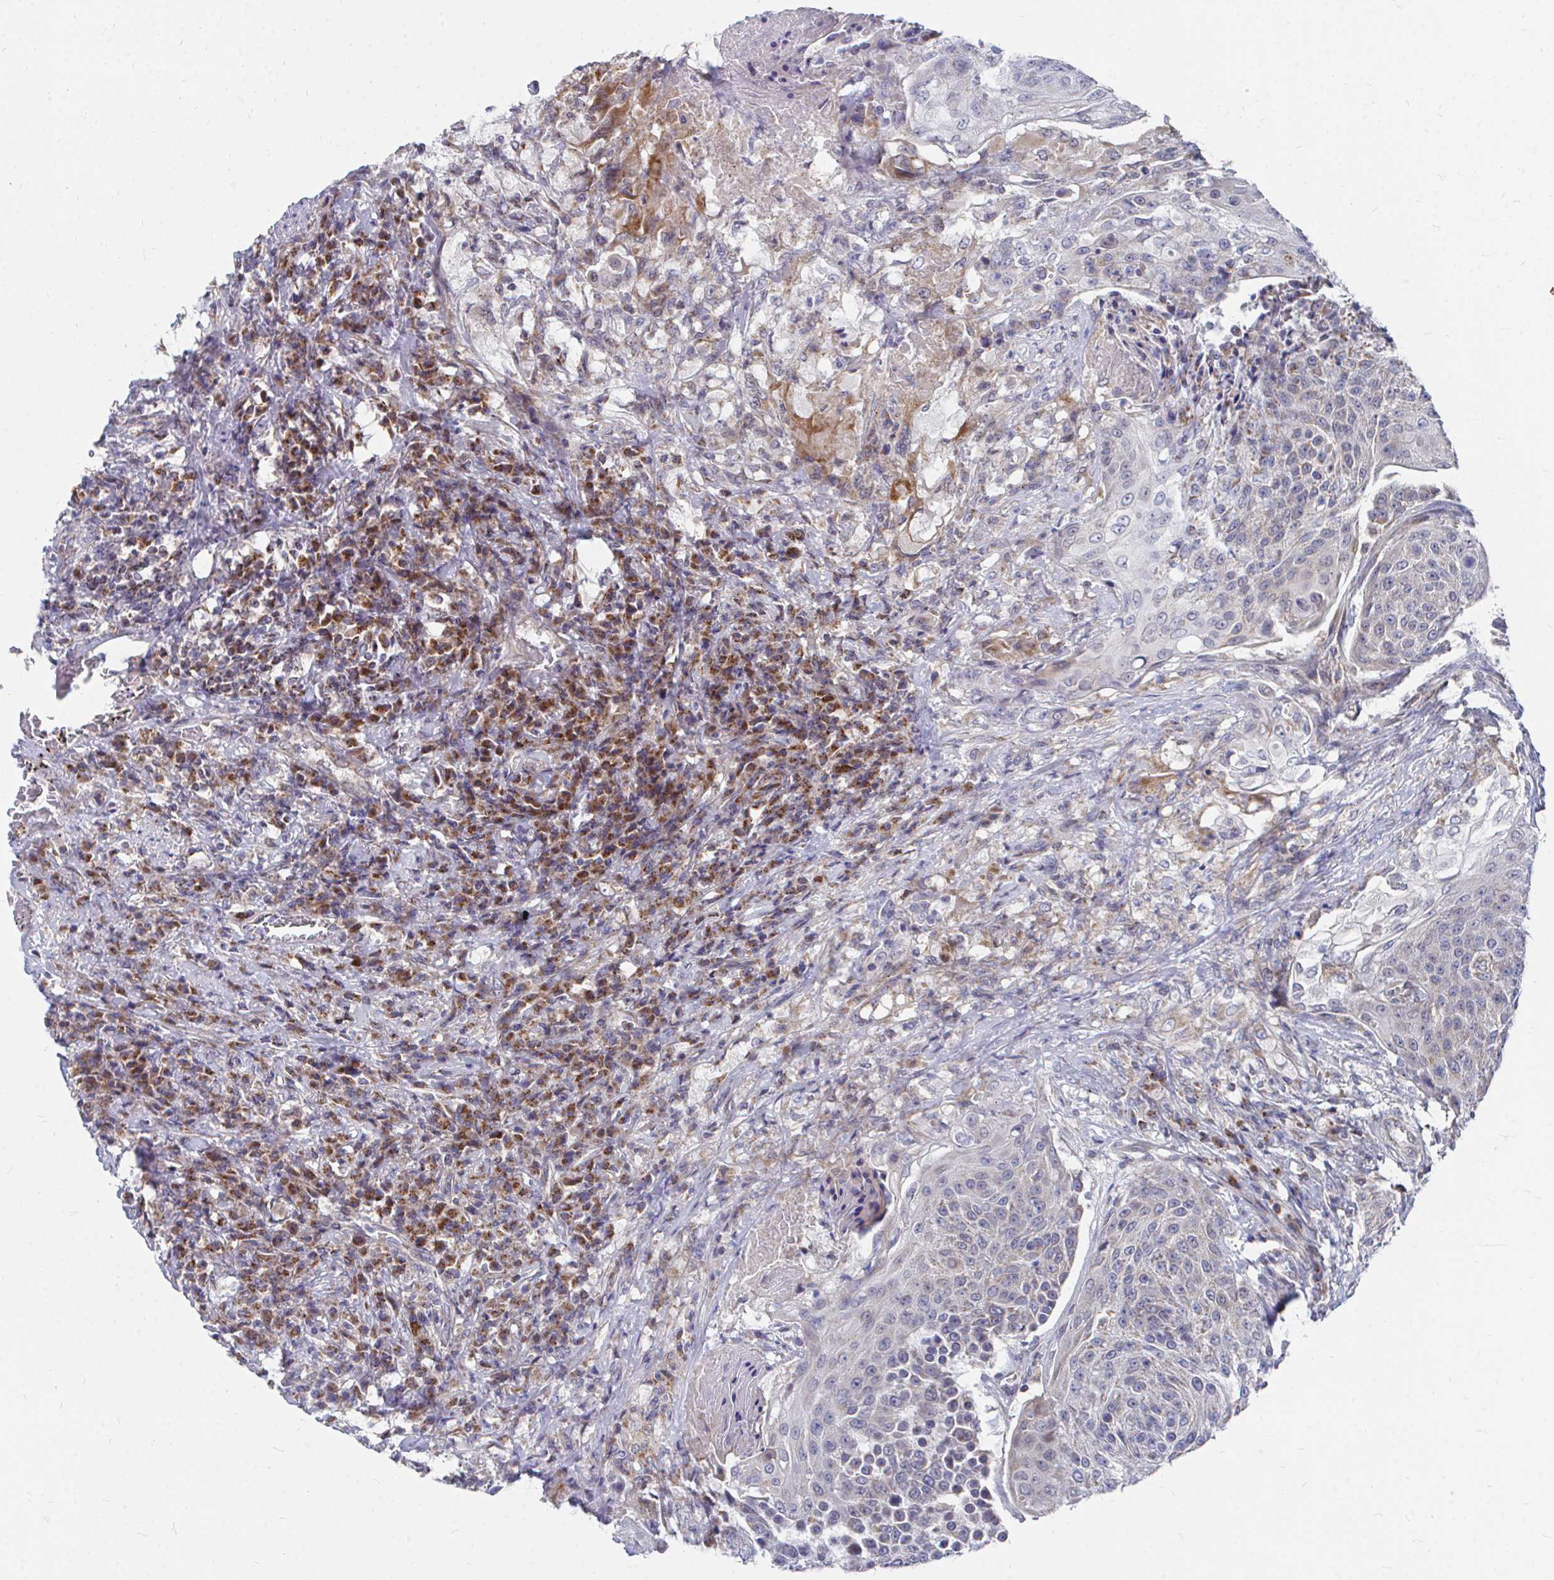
{"staining": {"intensity": "negative", "quantity": "none", "location": "none"}, "tissue": "urothelial cancer", "cell_type": "Tumor cells", "image_type": "cancer", "snomed": [{"axis": "morphology", "description": "Urothelial carcinoma, High grade"}, {"axis": "topography", "description": "Urinary bladder"}], "caption": "This micrograph is of urothelial carcinoma (high-grade) stained with immunohistochemistry (IHC) to label a protein in brown with the nuclei are counter-stained blue. There is no expression in tumor cells.", "gene": "PEX3", "patient": {"sex": "female", "age": 63}}